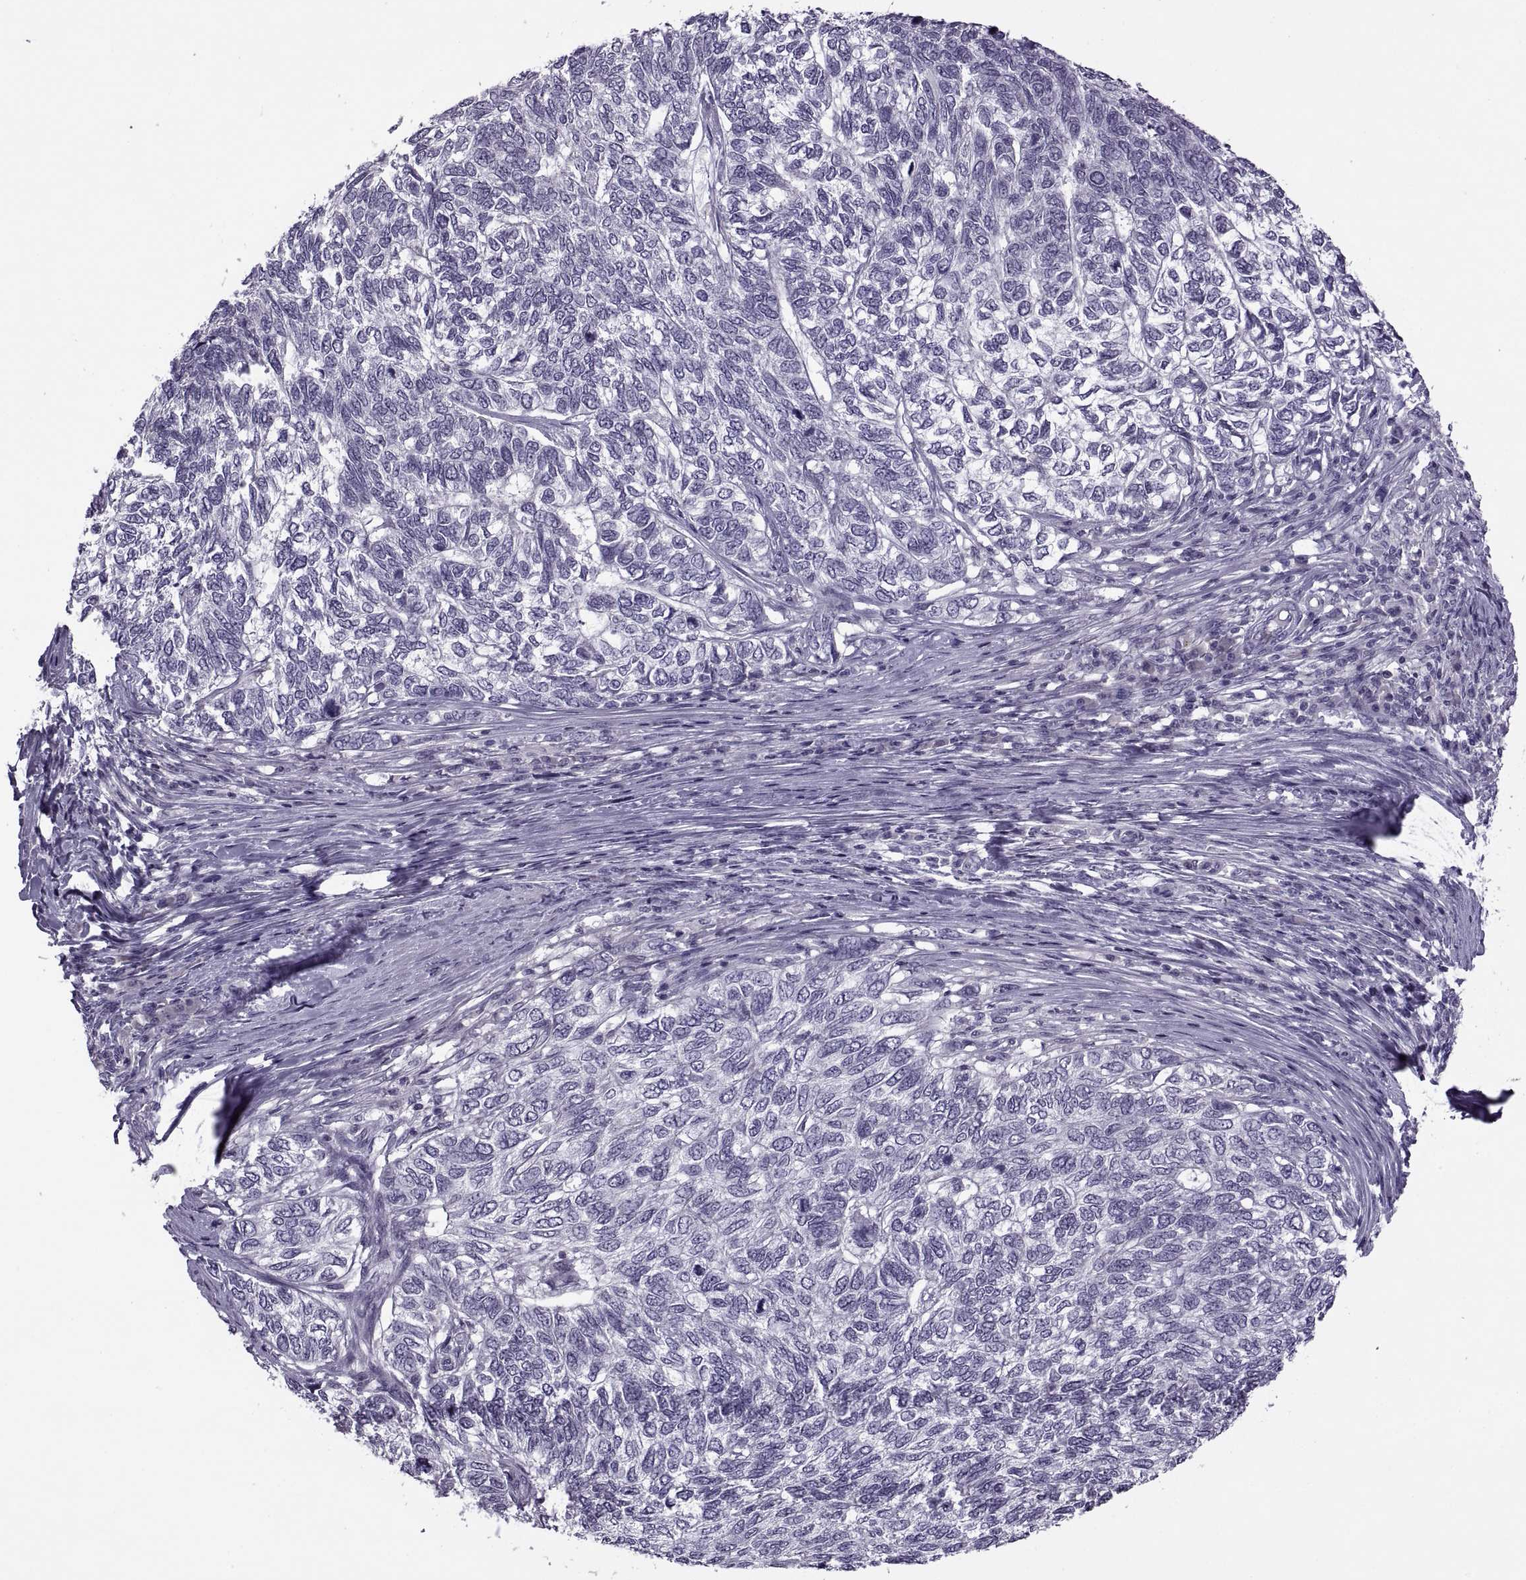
{"staining": {"intensity": "negative", "quantity": "none", "location": "none"}, "tissue": "skin cancer", "cell_type": "Tumor cells", "image_type": "cancer", "snomed": [{"axis": "morphology", "description": "Basal cell carcinoma"}, {"axis": "topography", "description": "Skin"}], "caption": "Immunohistochemistry of basal cell carcinoma (skin) displays no expression in tumor cells.", "gene": "RSPH6A", "patient": {"sex": "female", "age": 65}}